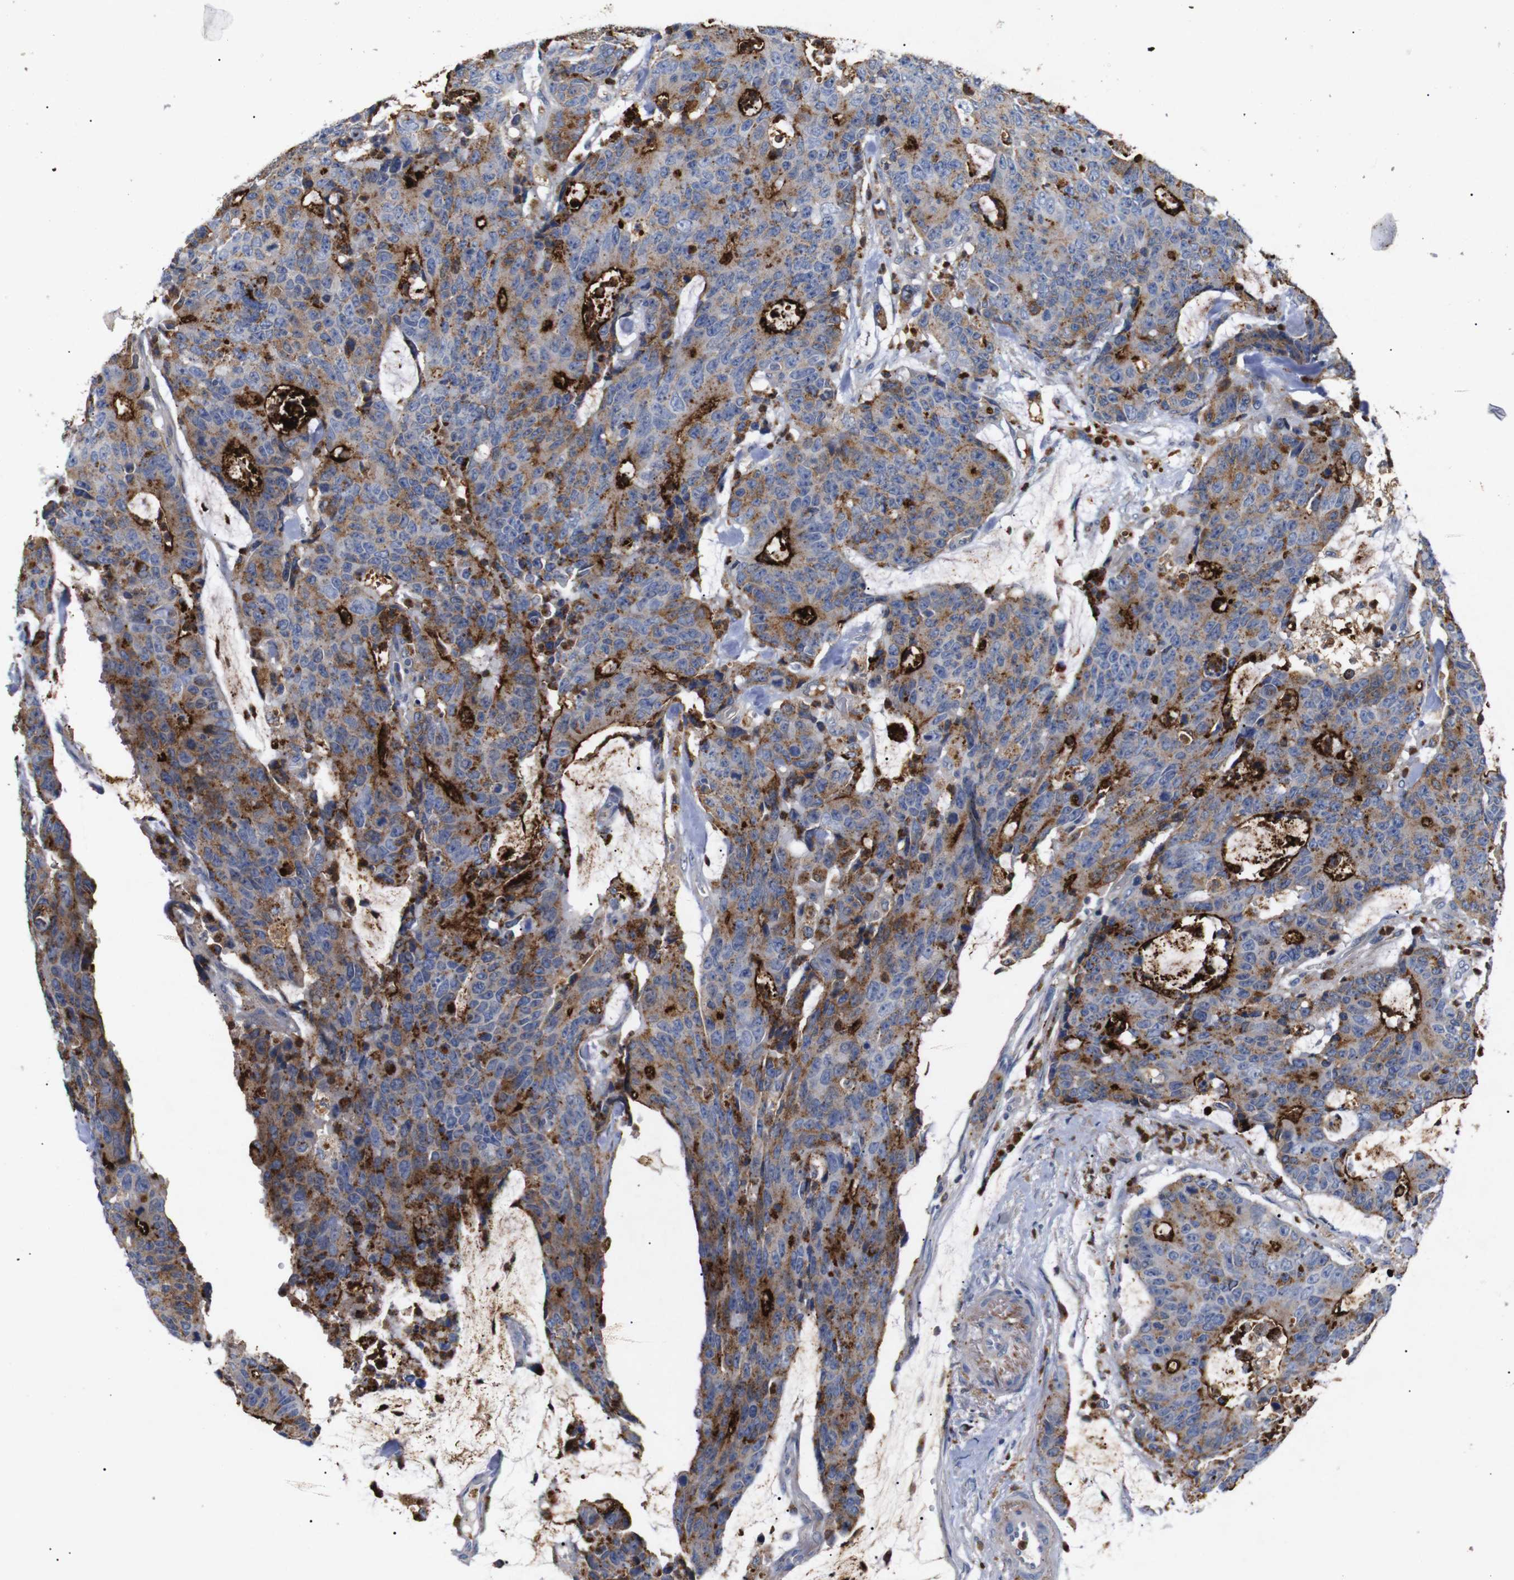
{"staining": {"intensity": "strong", "quantity": "25%-75%", "location": "cytoplasmic/membranous"}, "tissue": "colorectal cancer", "cell_type": "Tumor cells", "image_type": "cancer", "snomed": [{"axis": "morphology", "description": "Adenocarcinoma, NOS"}, {"axis": "topography", "description": "Colon"}], "caption": "Immunohistochemical staining of colorectal cancer demonstrates high levels of strong cytoplasmic/membranous protein positivity in approximately 25%-75% of tumor cells. The staining is performed using DAB (3,3'-diaminobenzidine) brown chromogen to label protein expression. The nuclei are counter-stained blue using hematoxylin.", "gene": "SDCBP", "patient": {"sex": "female", "age": 86}}